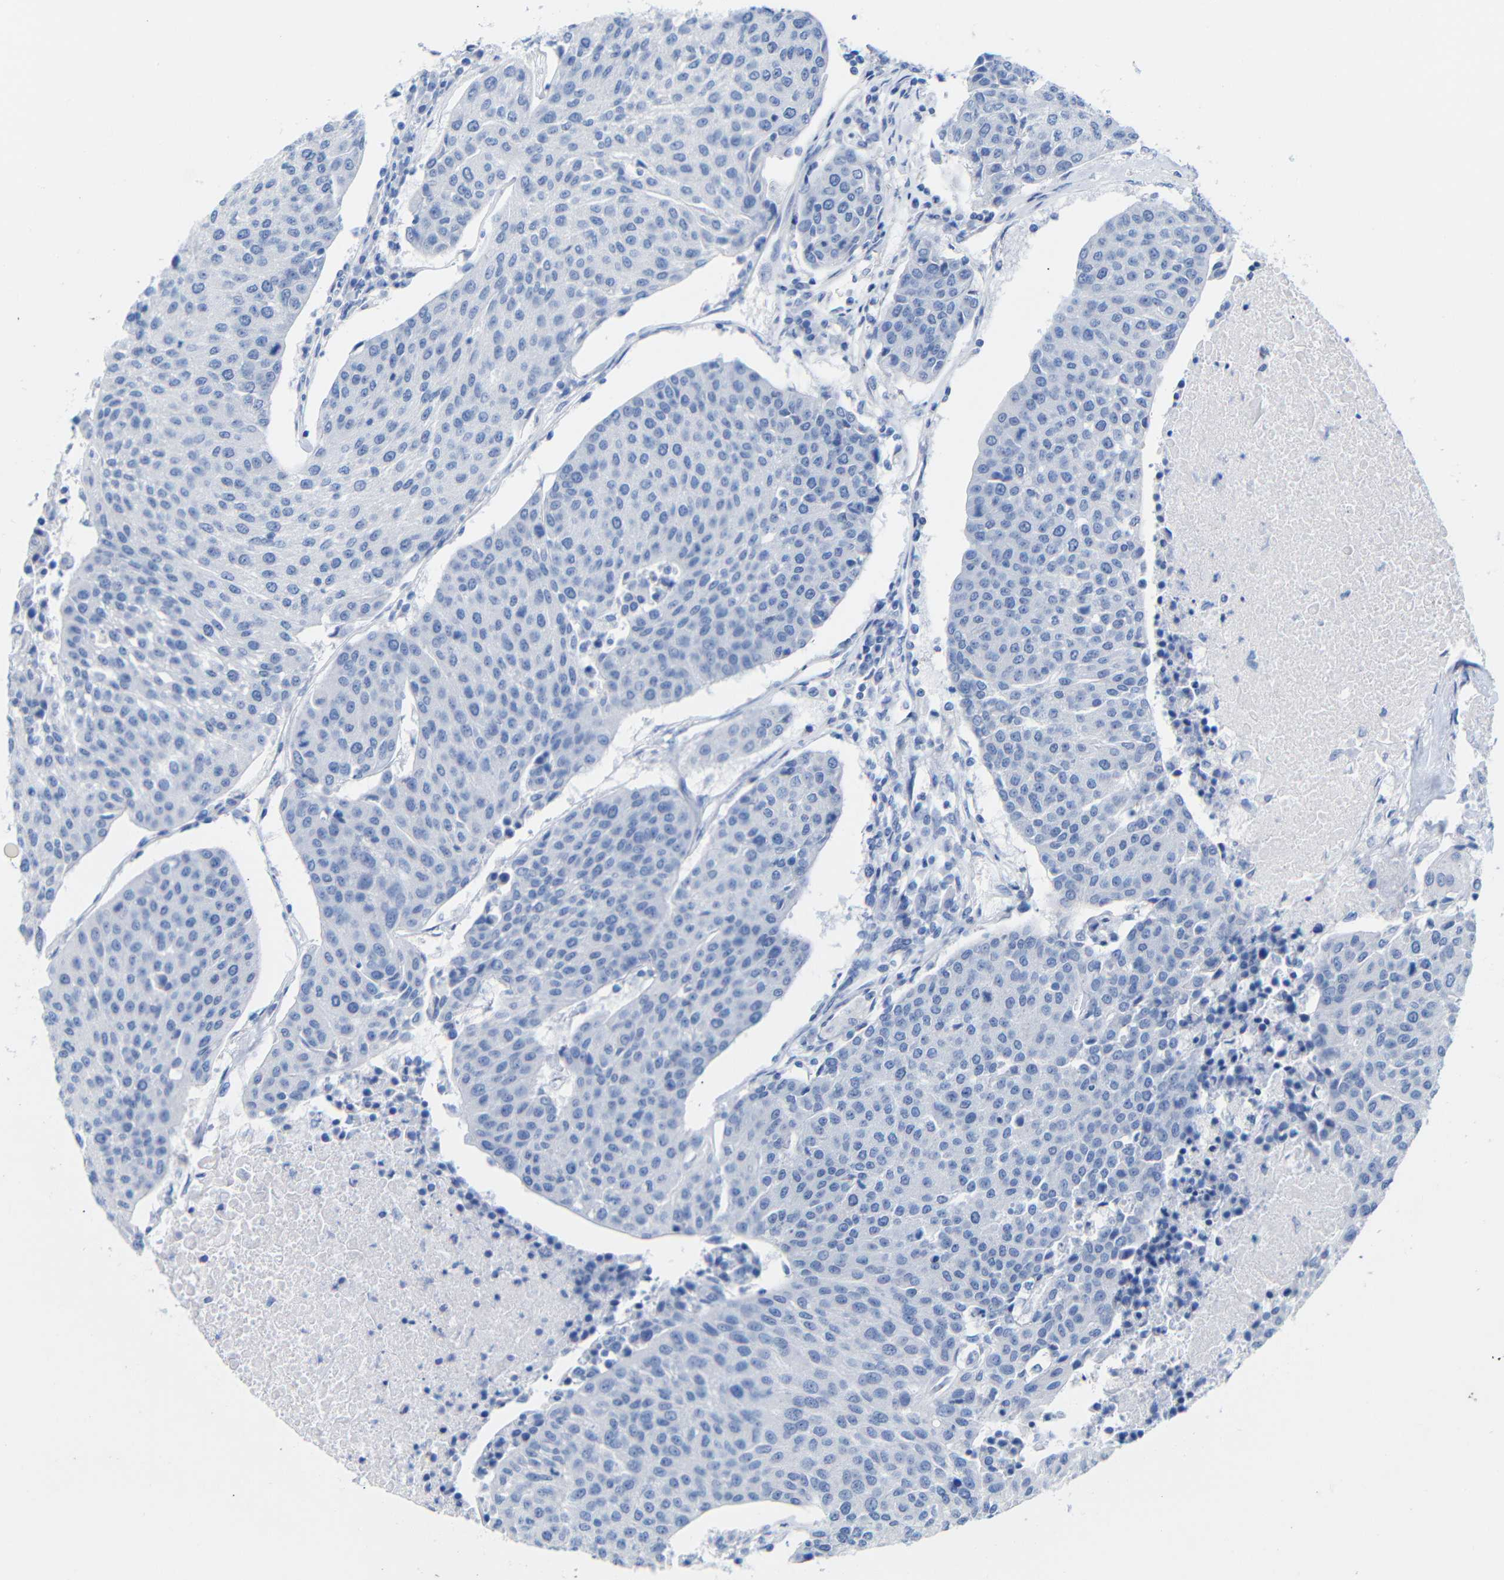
{"staining": {"intensity": "negative", "quantity": "none", "location": "none"}, "tissue": "urothelial cancer", "cell_type": "Tumor cells", "image_type": "cancer", "snomed": [{"axis": "morphology", "description": "Urothelial carcinoma, High grade"}, {"axis": "topography", "description": "Urinary bladder"}], "caption": "Urothelial cancer stained for a protein using immunohistochemistry (IHC) demonstrates no staining tumor cells.", "gene": "CGNL1", "patient": {"sex": "female", "age": 85}}